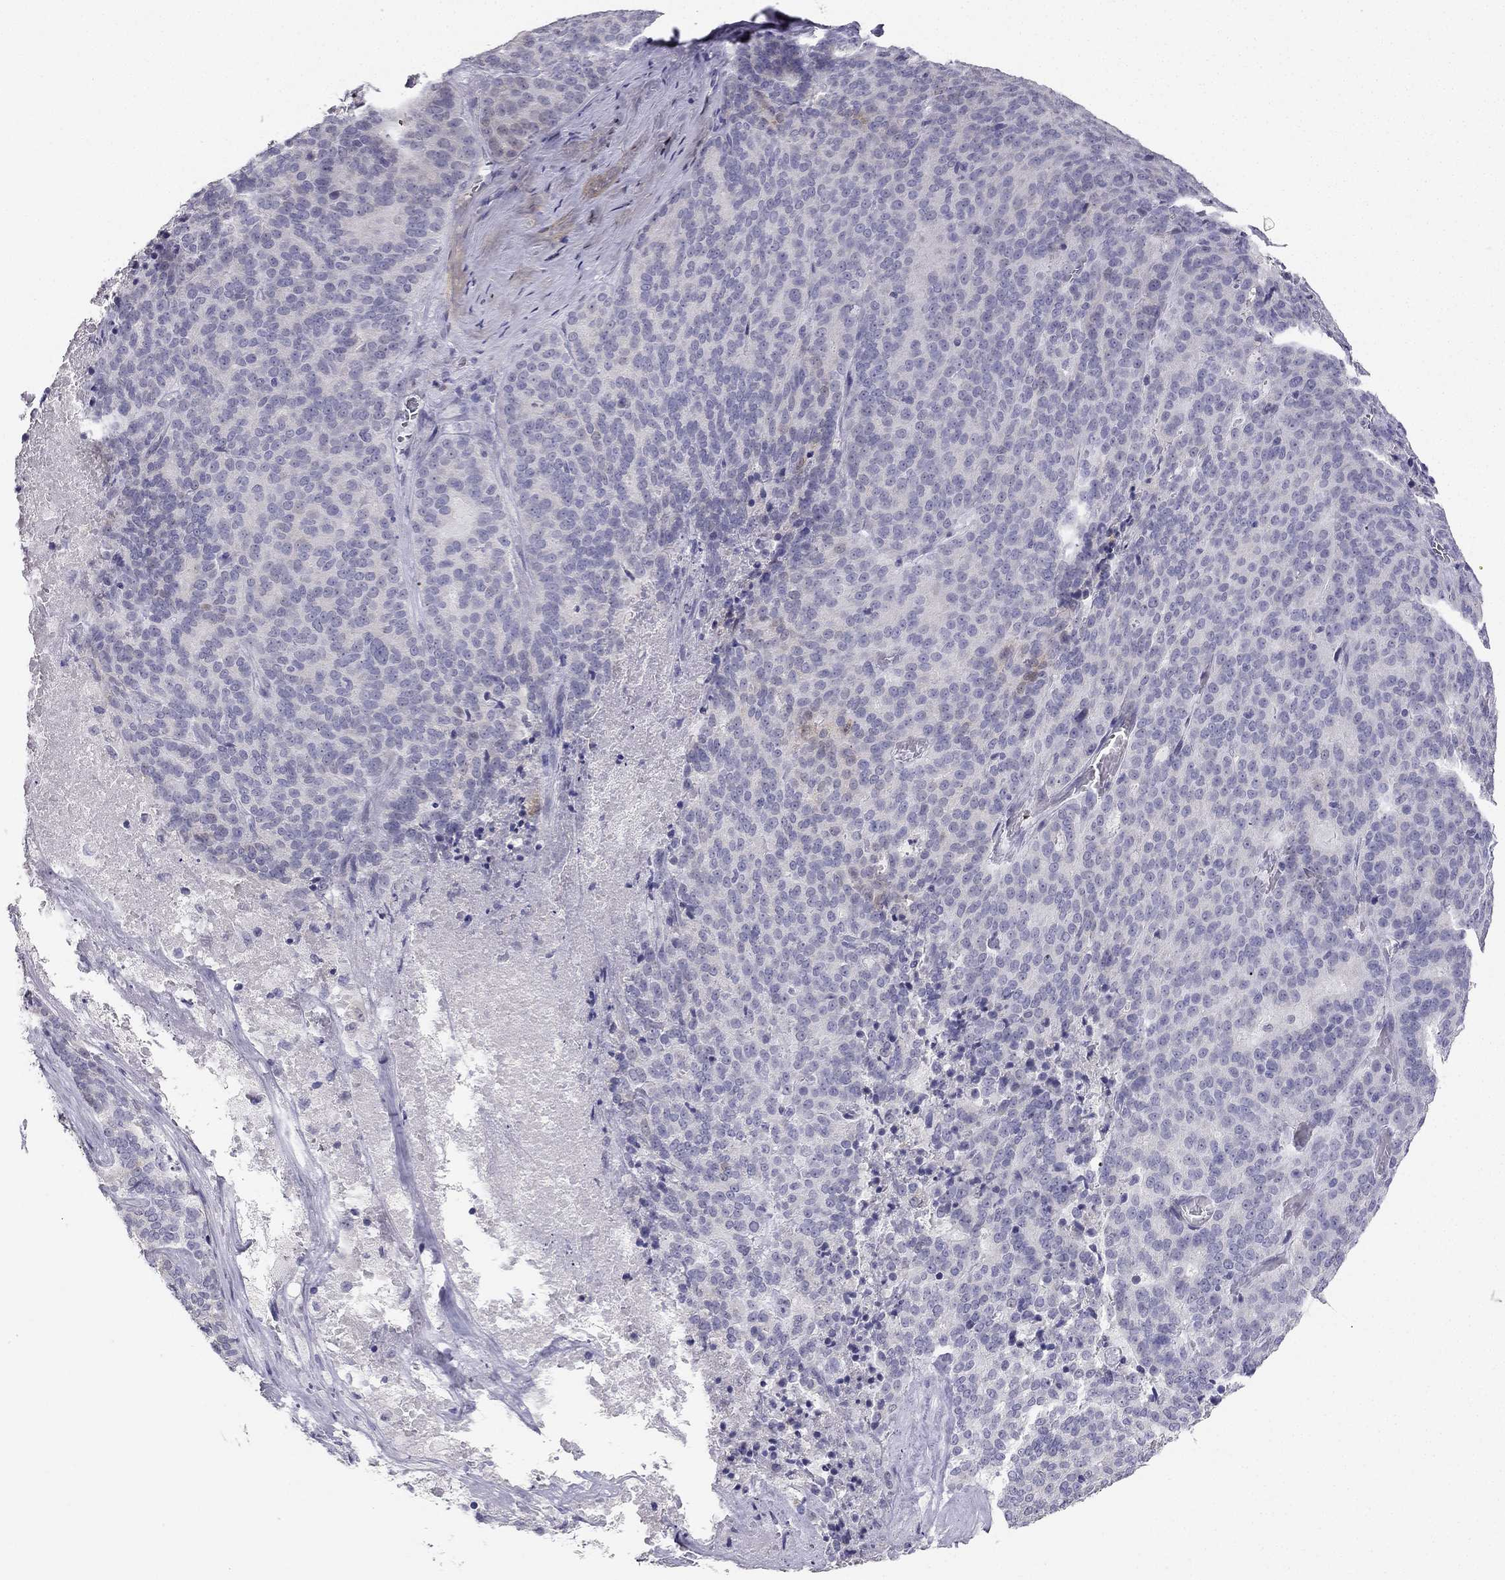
{"staining": {"intensity": "weak", "quantity": "<25%", "location": "cytoplasmic/membranous"}, "tissue": "liver cancer", "cell_type": "Tumor cells", "image_type": "cancer", "snomed": [{"axis": "morphology", "description": "Cholangiocarcinoma"}, {"axis": "topography", "description": "Liver"}], "caption": "Human liver cholangiocarcinoma stained for a protein using immunohistochemistry displays no positivity in tumor cells.", "gene": "CALB2", "patient": {"sex": "female", "age": 47}}